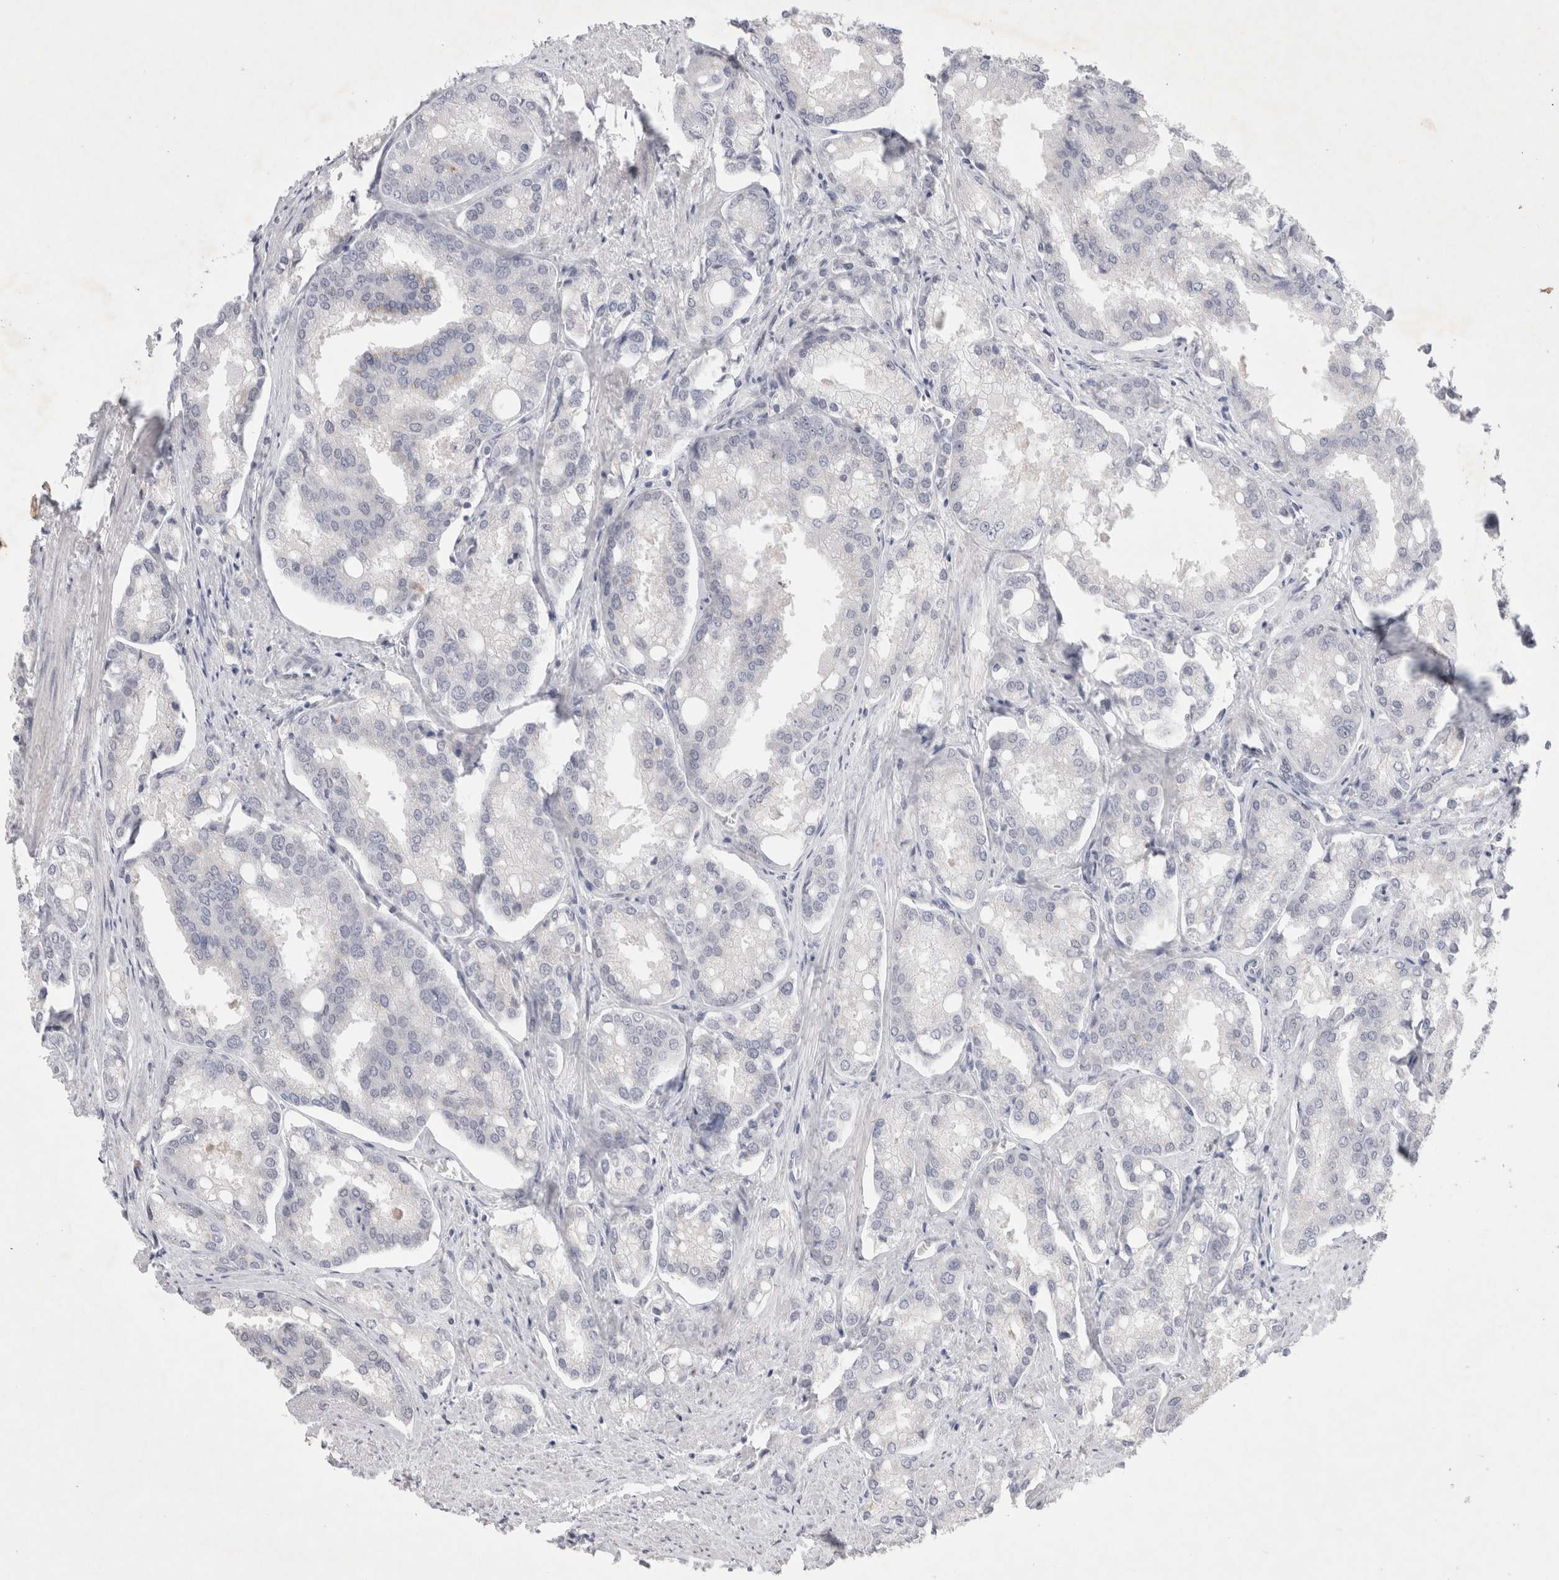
{"staining": {"intensity": "negative", "quantity": "none", "location": "none"}, "tissue": "prostate cancer", "cell_type": "Tumor cells", "image_type": "cancer", "snomed": [{"axis": "morphology", "description": "Adenocarcinoma, High grade"}, {"axis": "topography", "description": "Prostate"}], "caption": "The IHC micrograph has no significant positivity in tumor cells of prostate cancer (adenocarcinoma (high-grade)) tissue.", "gene": "RECQL4", "patient": {"sex": "male", "age": 50}}